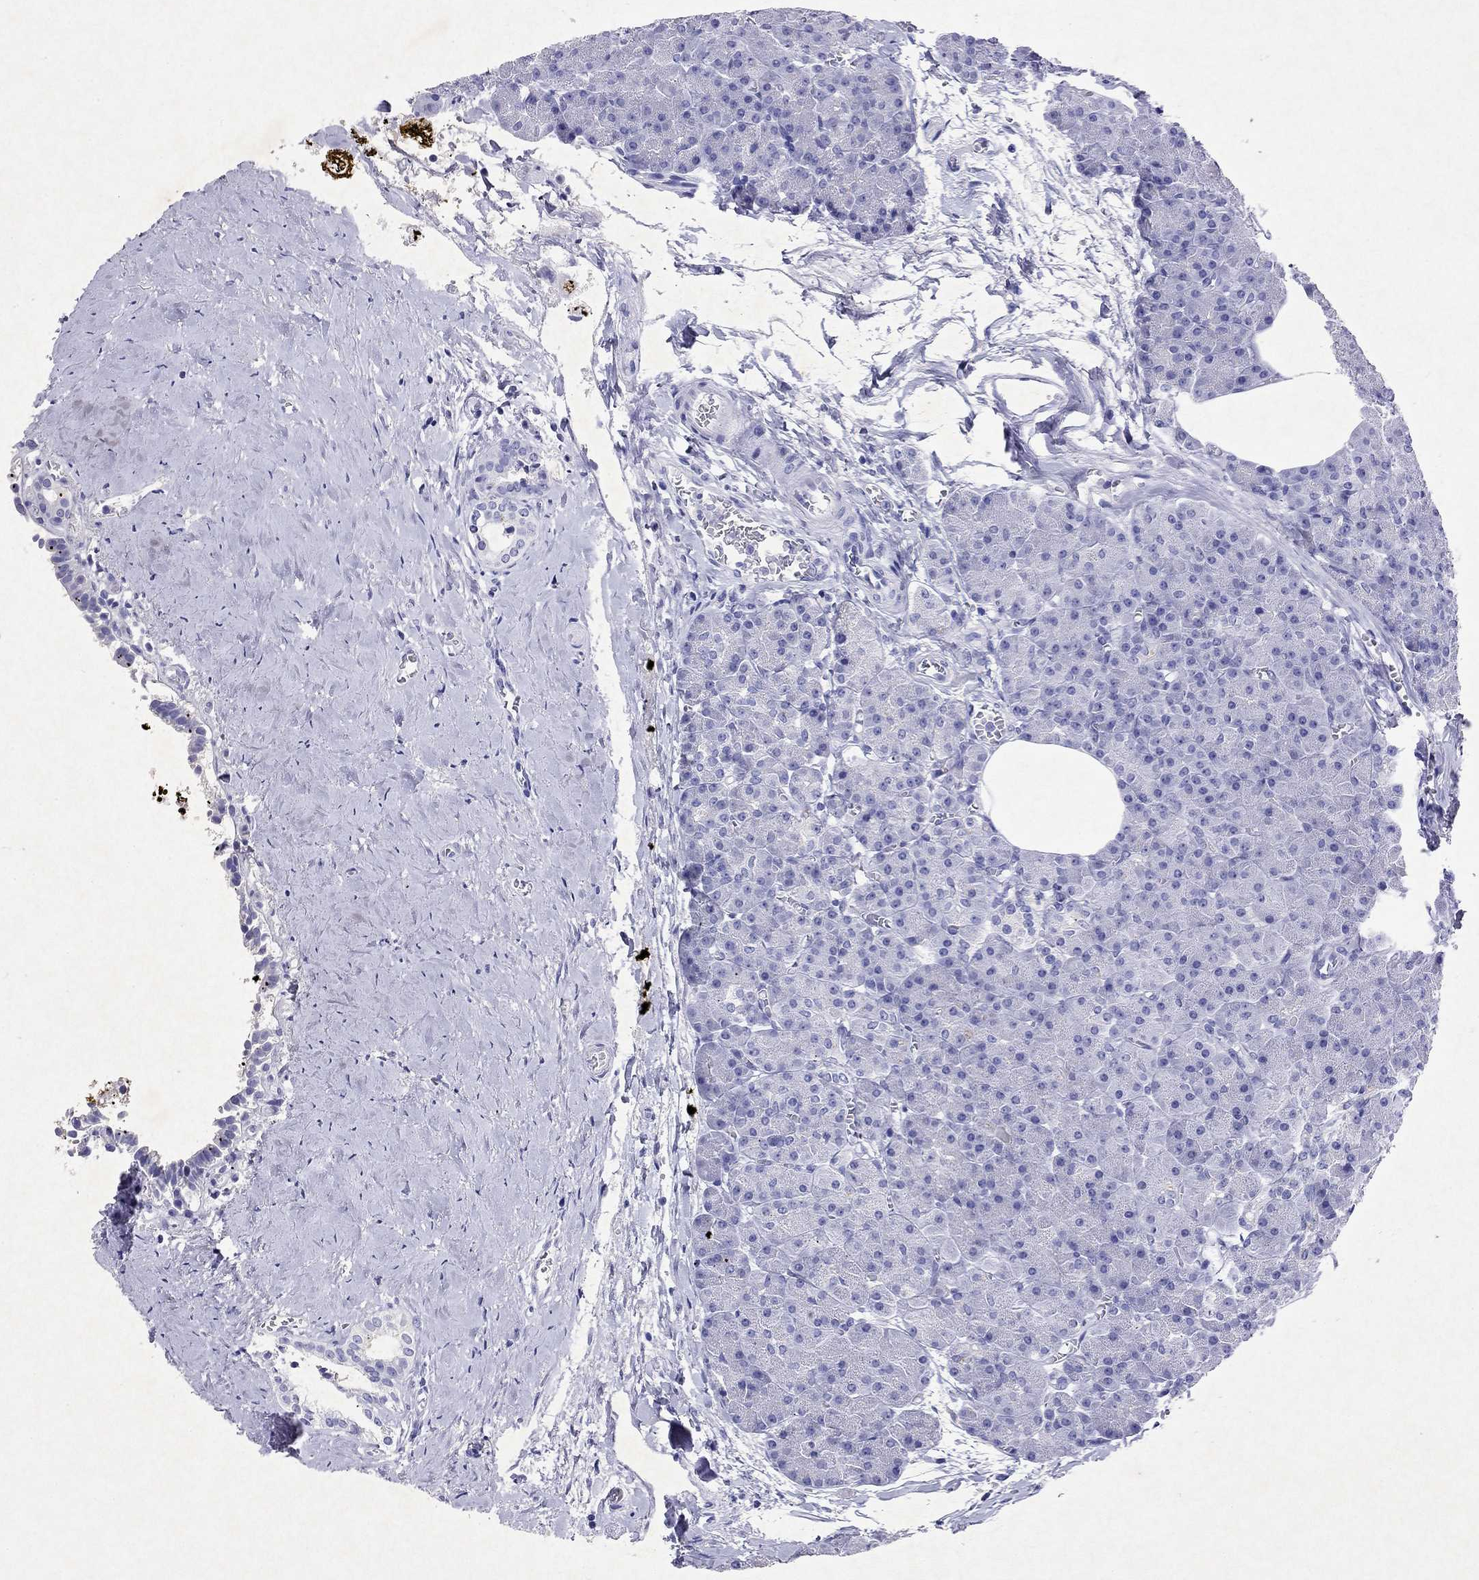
{"staining": {"intensity": "negative", "quantity": "none", "location": "none"}, "tissue": "pancreas", "cell_type": "Exocrine glandular cells", "image_type": "normal", "snomed": [{"axis": "morphology", "description": "Normal tissue, NOS"}, {"axis": "topography", "description": "Pancreas"}], "caption": "This histopathology image is of normal pancreas stained with IHC to label a protein in brown with the nuclei are counter-stained blue. There is no expression in exocrine glandular cells. Nuclei are stained in blue.", "gene": "ARMC12", "patient": {"sex": "female", "age": 45}}